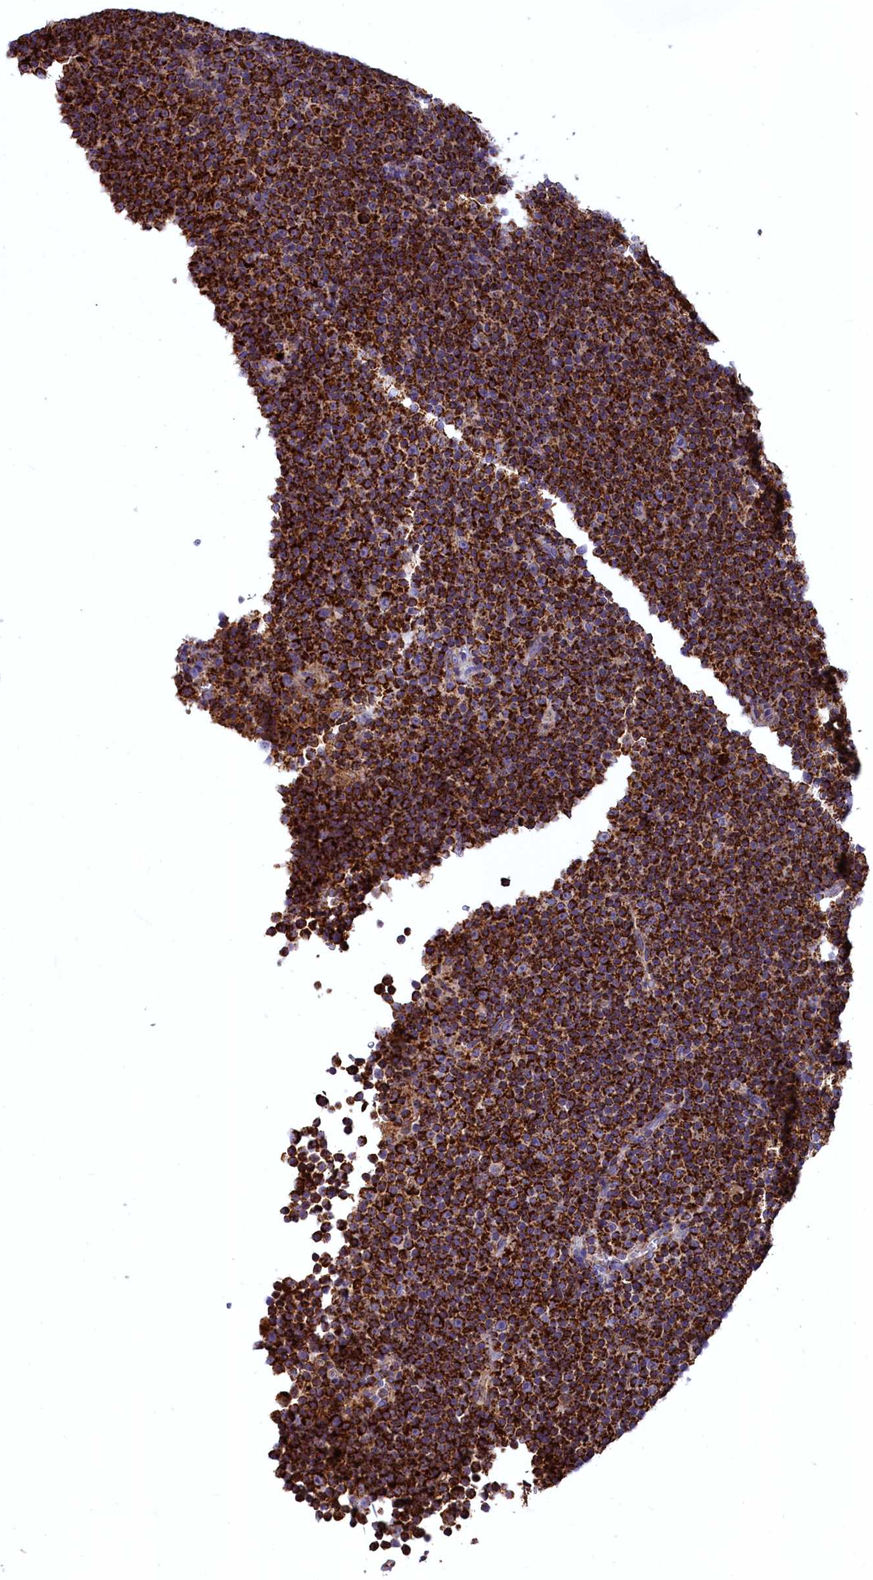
{"staining": {"intensity": "strong", "quantity": ">75%", "location": "cytoplasmic/membranous"}, "tissue": "lymphoma", "cell_type": "Tumor cells", "image_type": "cancer", "snomed": [{"axis": "morphology", "description": "Malignant lymphoma, non-Hodgkin's type, Low grade"}, {"axis": "topography", "description": "Lymph node"}], "caption": "Immunohistochemical staining of malignant lymphoma, non-Hodgkin's type (low-grade) reveals high levels of strong cytoplasmic/membranous positivity in approximately >75% of tumor cells.", "gene": "COX17", "patient": {"sex": "female", "age": 67}}